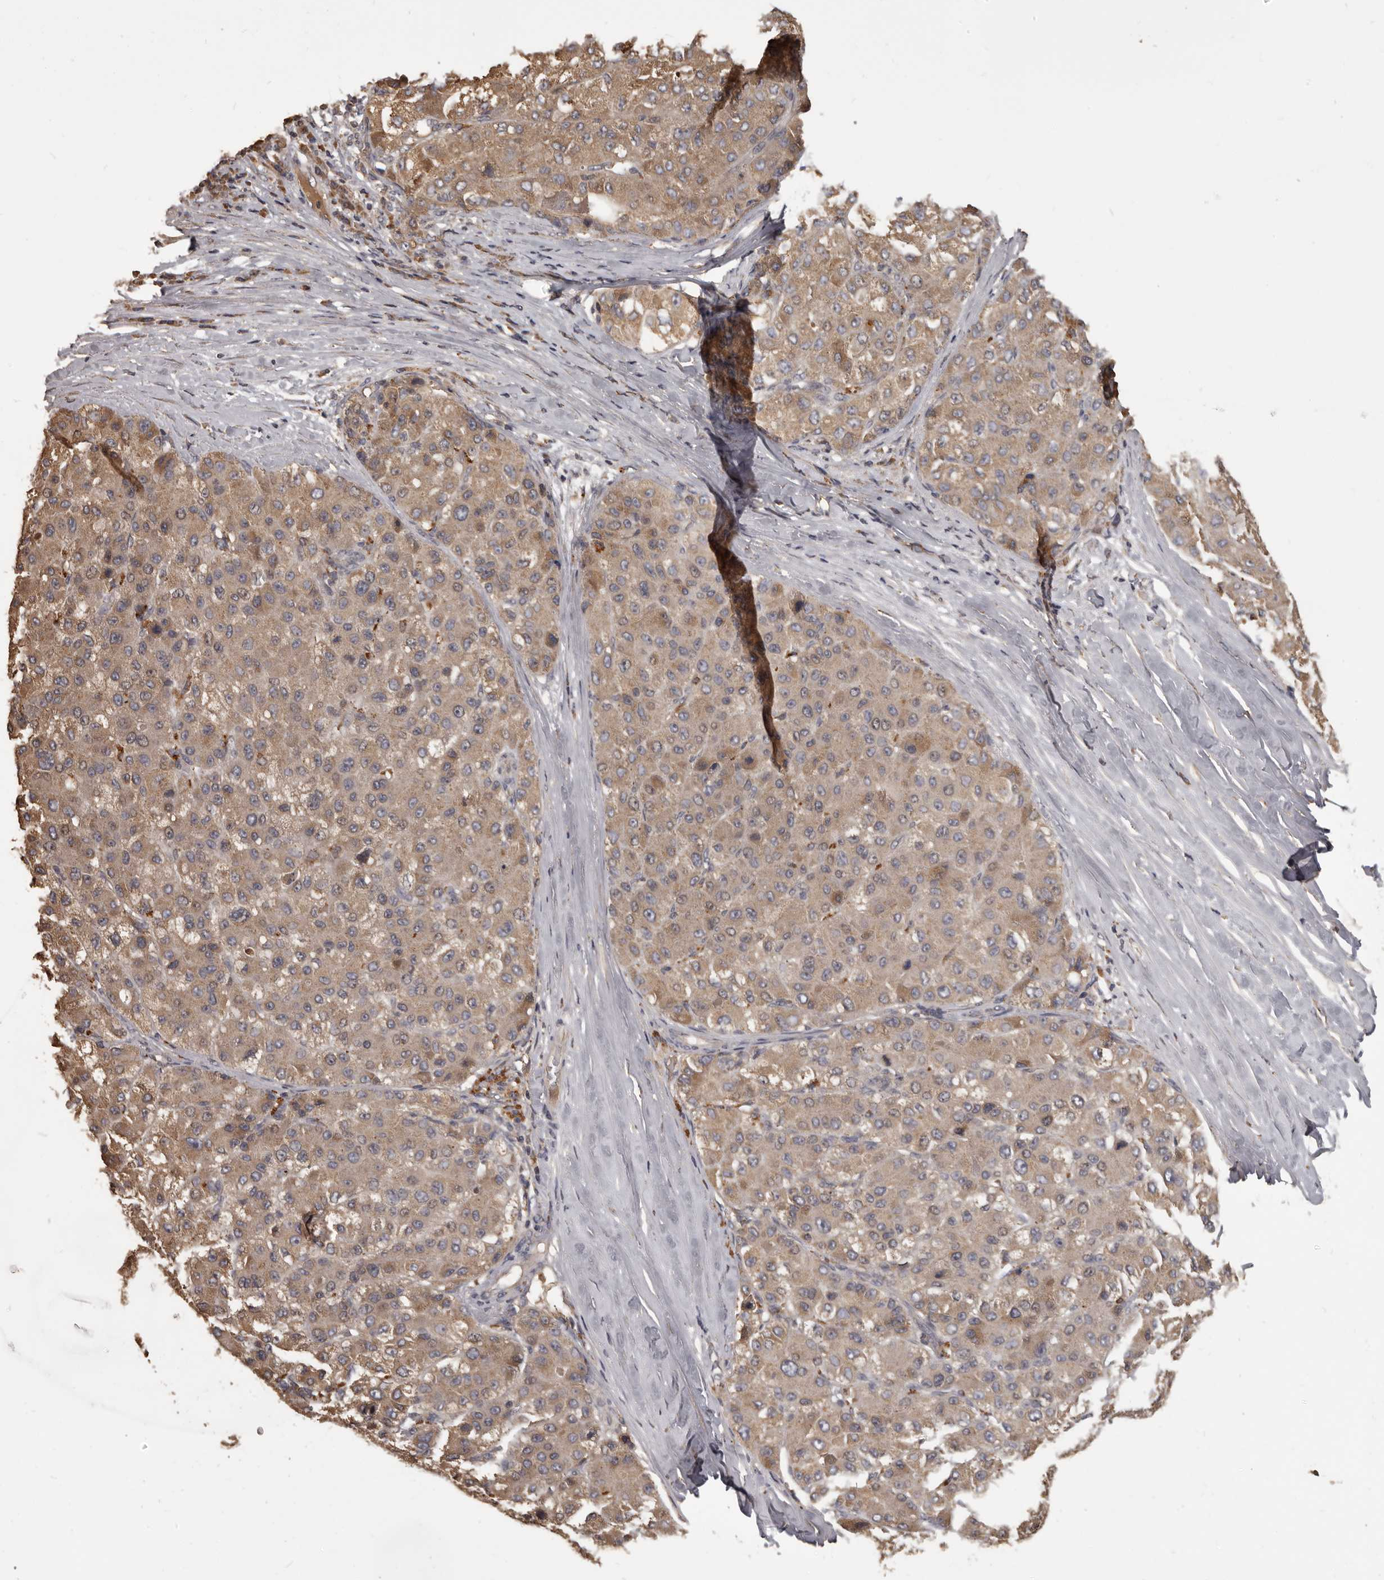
{"staining": {"intensity": "moderate", "quantity": ">75%", "location": "cytoplasmic/membranous"}, "tissue": "liver cancer", "cell_type": "Tumor cells", "image_type": "cancer", "snomed": [{"axis": "morphology", "description": "Carcinoma, Hepatocellular, NOS"}, {"axis": "topography", "description": "Liver"}], "caption": "The immunohistochemical stain shows moderate cytoplasmic/membranous positivity in tumor cells of liver hepatocellular carcinoma tissue.", "gene": "MGAT5", "patient": {"sex": "male", "age": 80}}